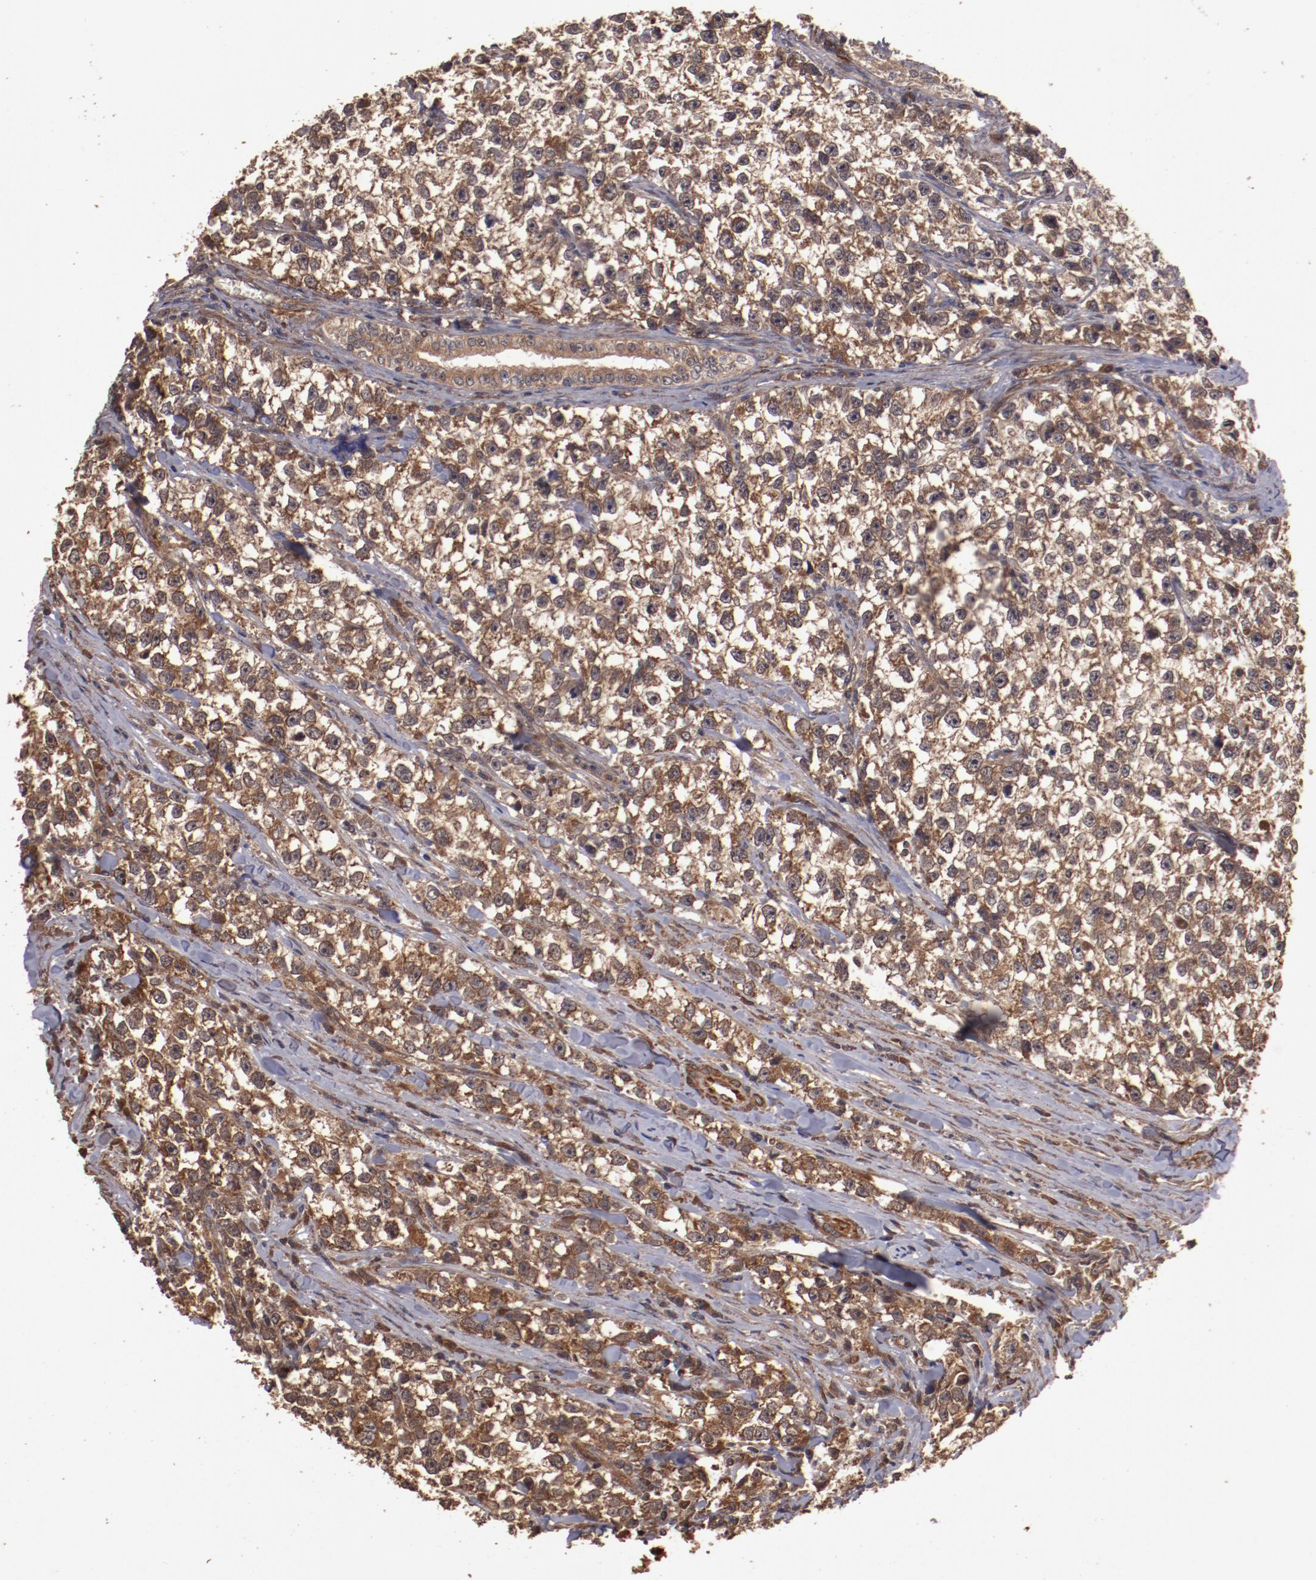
{"staining": {"intensity": "strong", "quantity": ">75%", "location": "cytoplasmic/membranous"}, "tissue": "testis cancer", "cell_type": "Tumor cells", "image_type": "cancer", "snomed": [{"axis": "morphology", "description": "Seminoma, NOS"}, {"axis": "morphology", "description": "Carcinoma, Embryonal, NOS"}, {"axis": "topography", "description": "Testis"}], "caption": "Immunohistochemical staining of testis cancer displays high levels of strong cytoplasmic/membranous expression in approximately >75% of tumor cells. The staining is performed using DAB brown chromogen to label protein expression. The nuclei are counter-stained blue using hematoxylin.", "gene": "TXNDC16", "patient": {"sex": "male", "age": 30}}